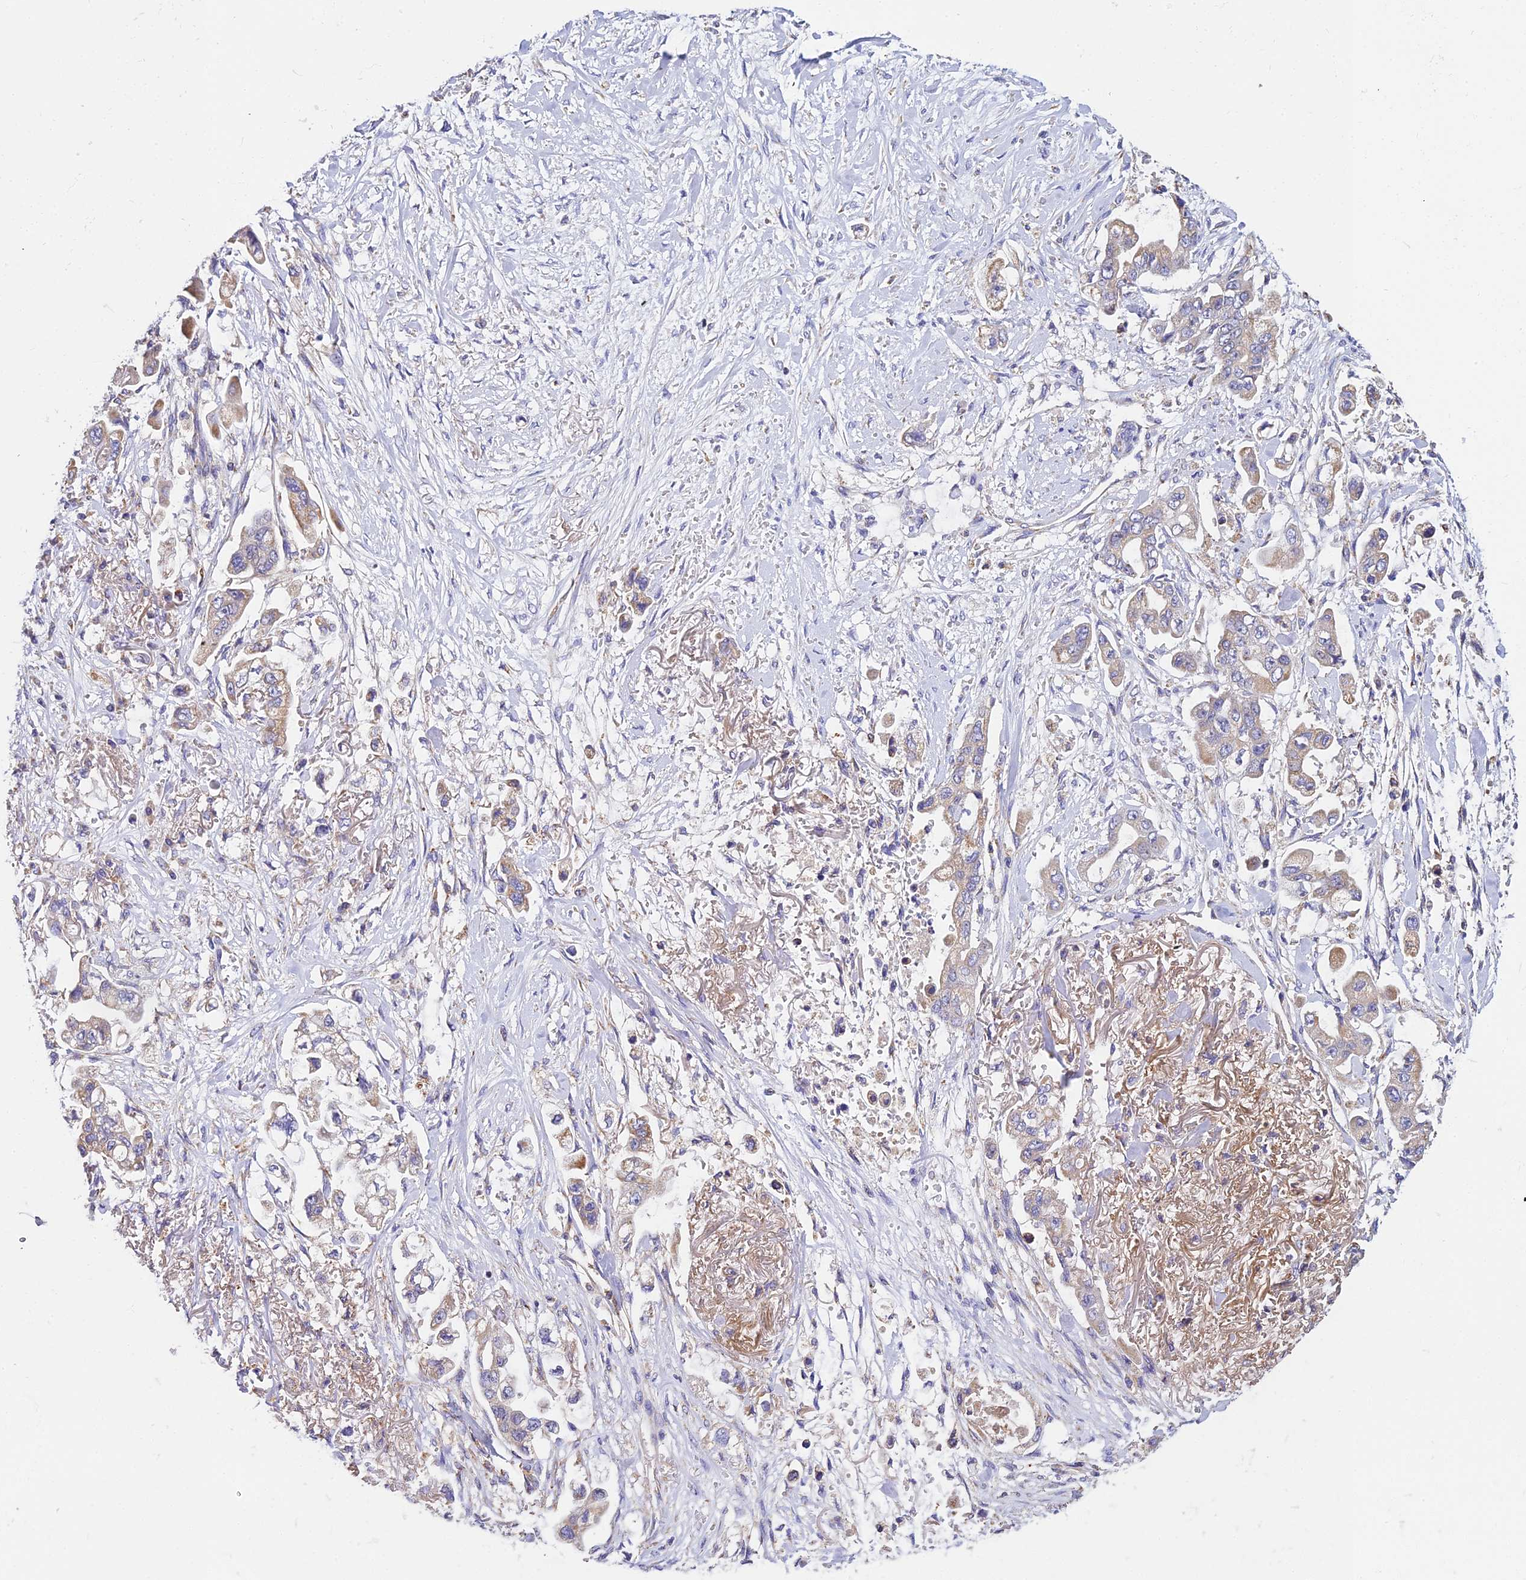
{"staining": {"intensity": "weak", "quantity": "25%-75%", "location": "cytoplasmic/membranous"}, "tissue": "stomach cancer", "cell_type": "Tumor cells", "image_type": "cancer", "snomed": [{"axis": "morphology", "description": "Adenocarcinoma, NOS"}, {"axis": "topography", "description": "Stomach"}], "caption": "This image displays IHC staining of human stomach adenocarcinoma, with low weak cytoplasmic/membranous expression in about 25%-75% of tumor cells.", "gene": "NIPSNAP3A", "patient": {"sex": "male", "age": 62}}